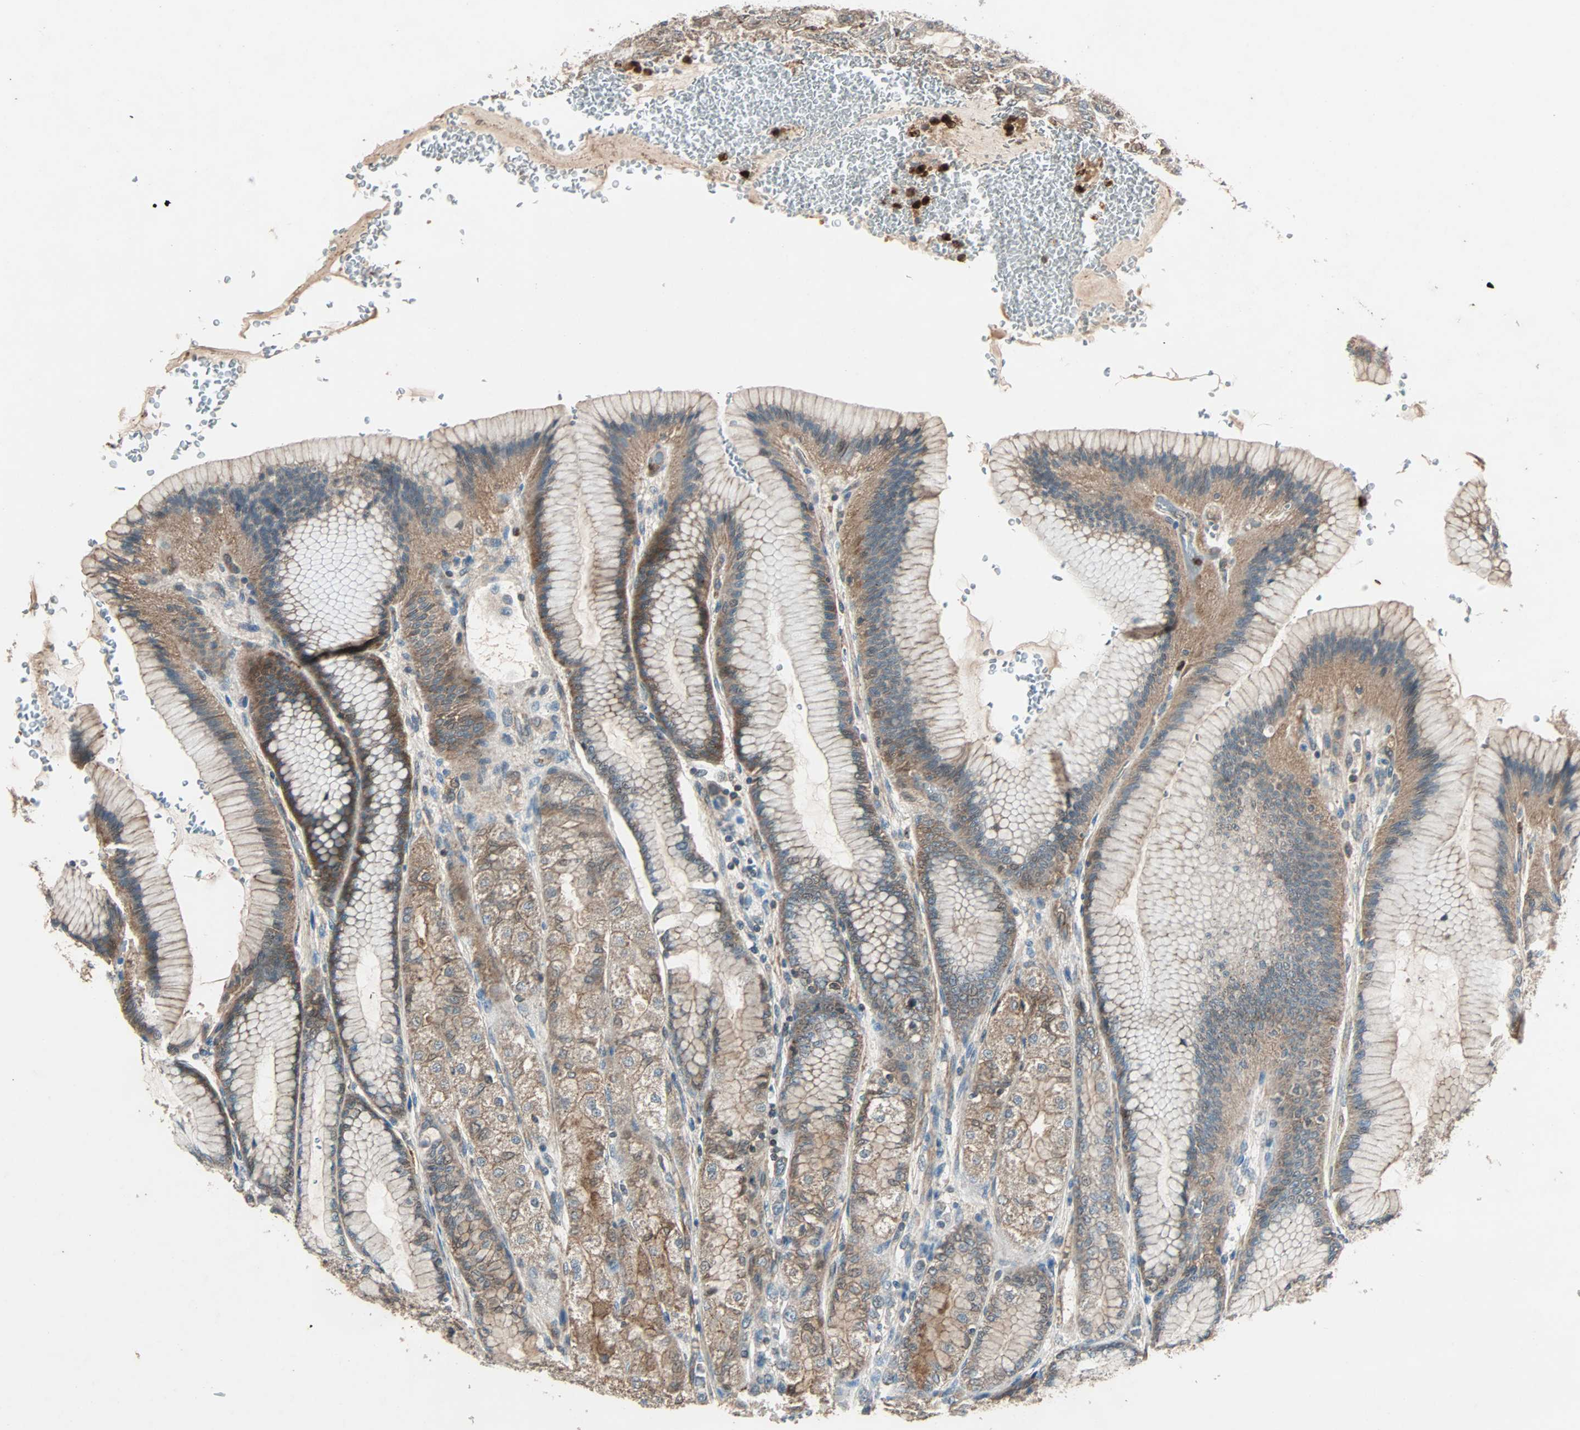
{"staining": {"intensity": "moderate", "quantity": ">75%", "location": "cytoplasmic/membranous"}, "tissue": "stomach", "cell_type": "Glandular cells", "image_type": "normal", "snomed": [{"axis": "morphology", "description": "Normal tissue, NOS"}, {"axis": "morphology", "description": "Adenocarcinoma, NOS"}, {"axis": "topography", "description": "Stomach"}, {"axis": "topography", "description": "Stomach, lower"}], "caption": "Immunohistochemistry (IHC) of unremarkable human stomach shows medium levels of moderate cytoplasmic/membranous staining in about >75% of glandular cells. (brown staining indicates protein expression, while blue staining denotes nuclei).", "gene": "GCK", "patient": {"sex": "female", "age": 65}}